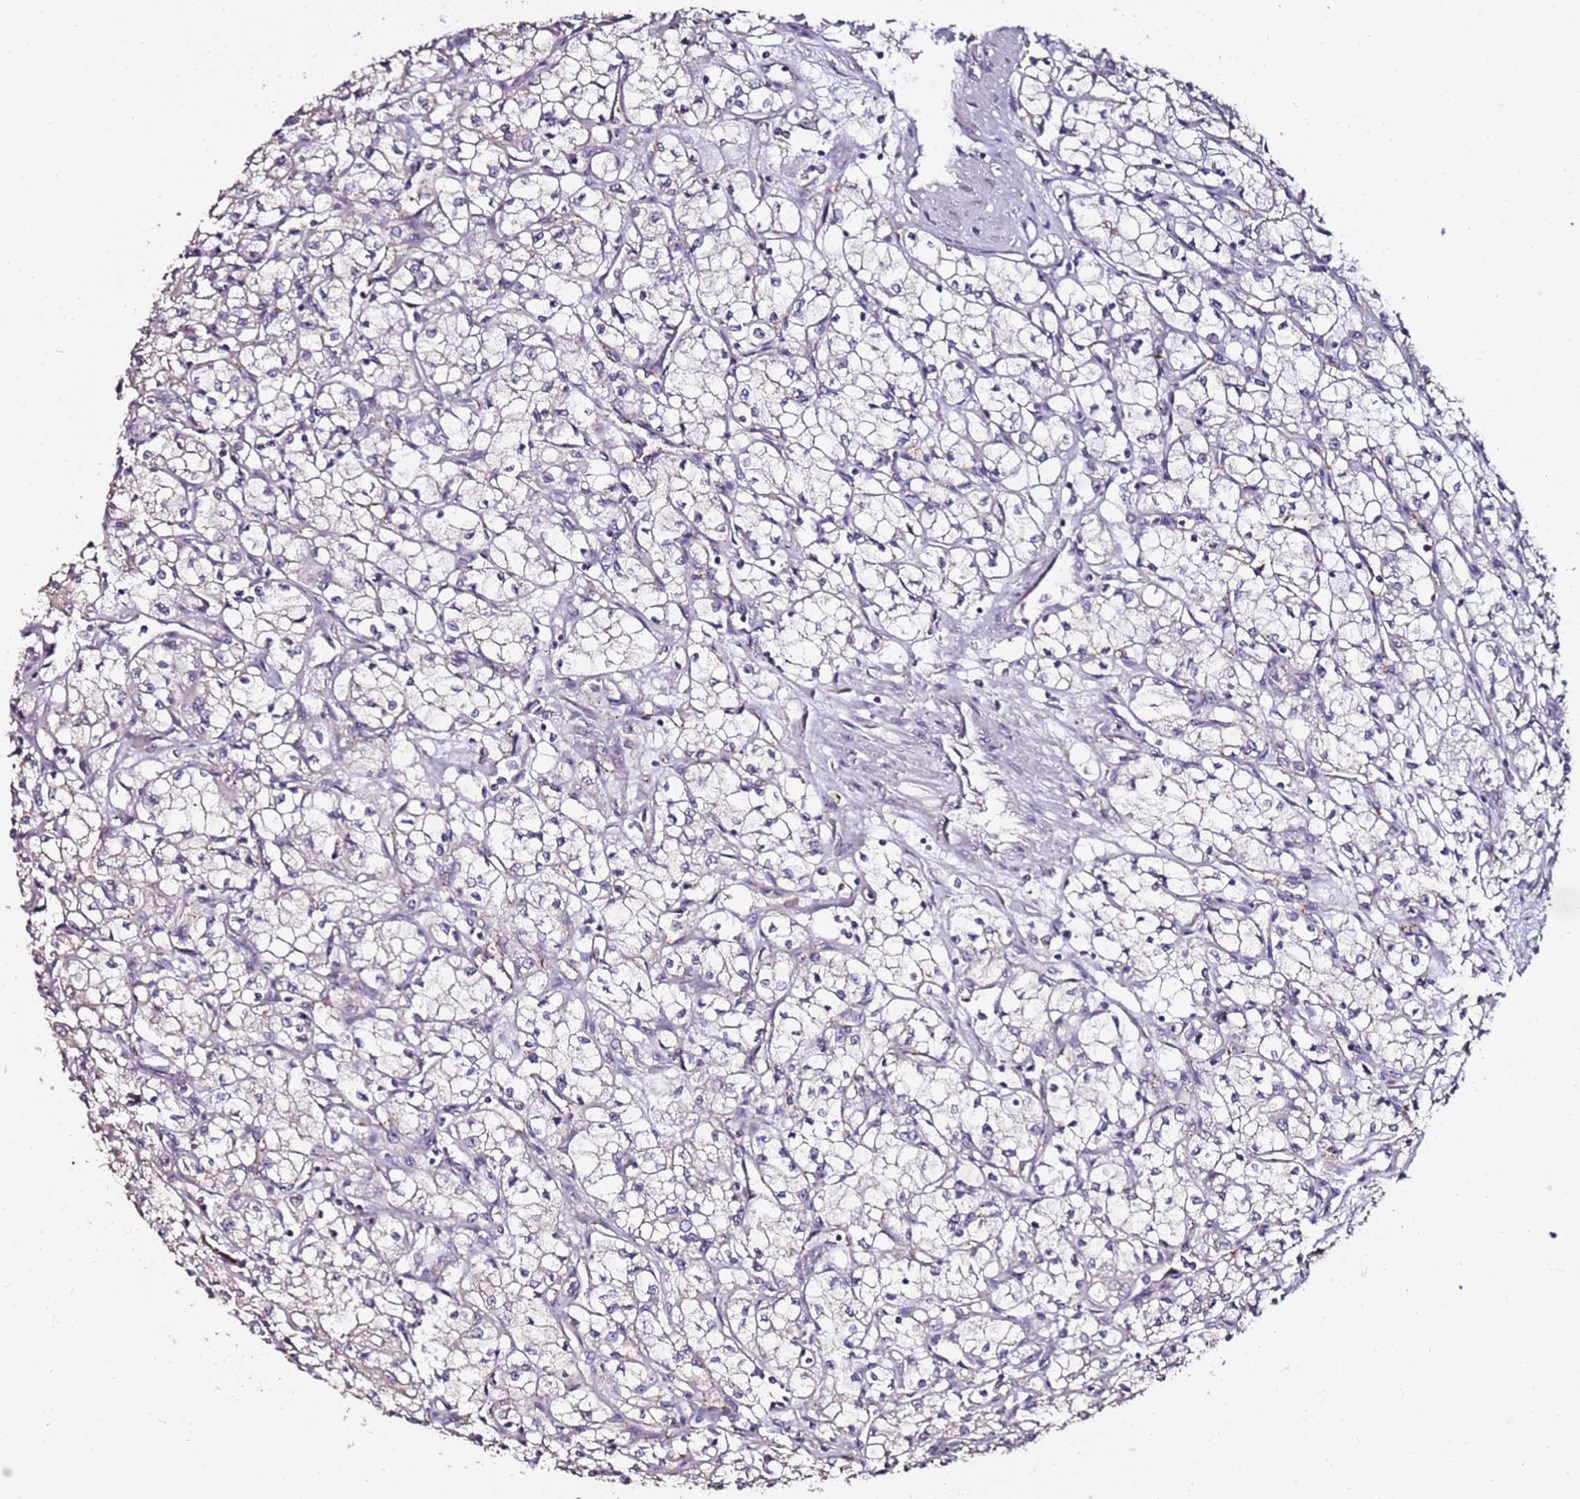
{"staining": {"intensity": "negative", "quantity": "none", "location": "none"}, "tissue": "renal cancer", "cell_type": "Tumor cells", "image_type": "cancer", "snomed": [{"axis": "morphology", "description": "Adenocarcinoma, NOS"}, {"axis": "topography", "description": "Kidney"}], "caption": "High magnification brightfield microscopy of renal adenocarcinoma stained with DAB (3,3'-diaminobenzidine) (brown) and counterstained with hematoxylin (blue): tumor cells show no significant expression. The staining is performed using DAB brown chromogen with nuclei counter-stained in using hematoxylin.", "gene": "C3orf80", "patient": {"sex": "male", "age": 59}}